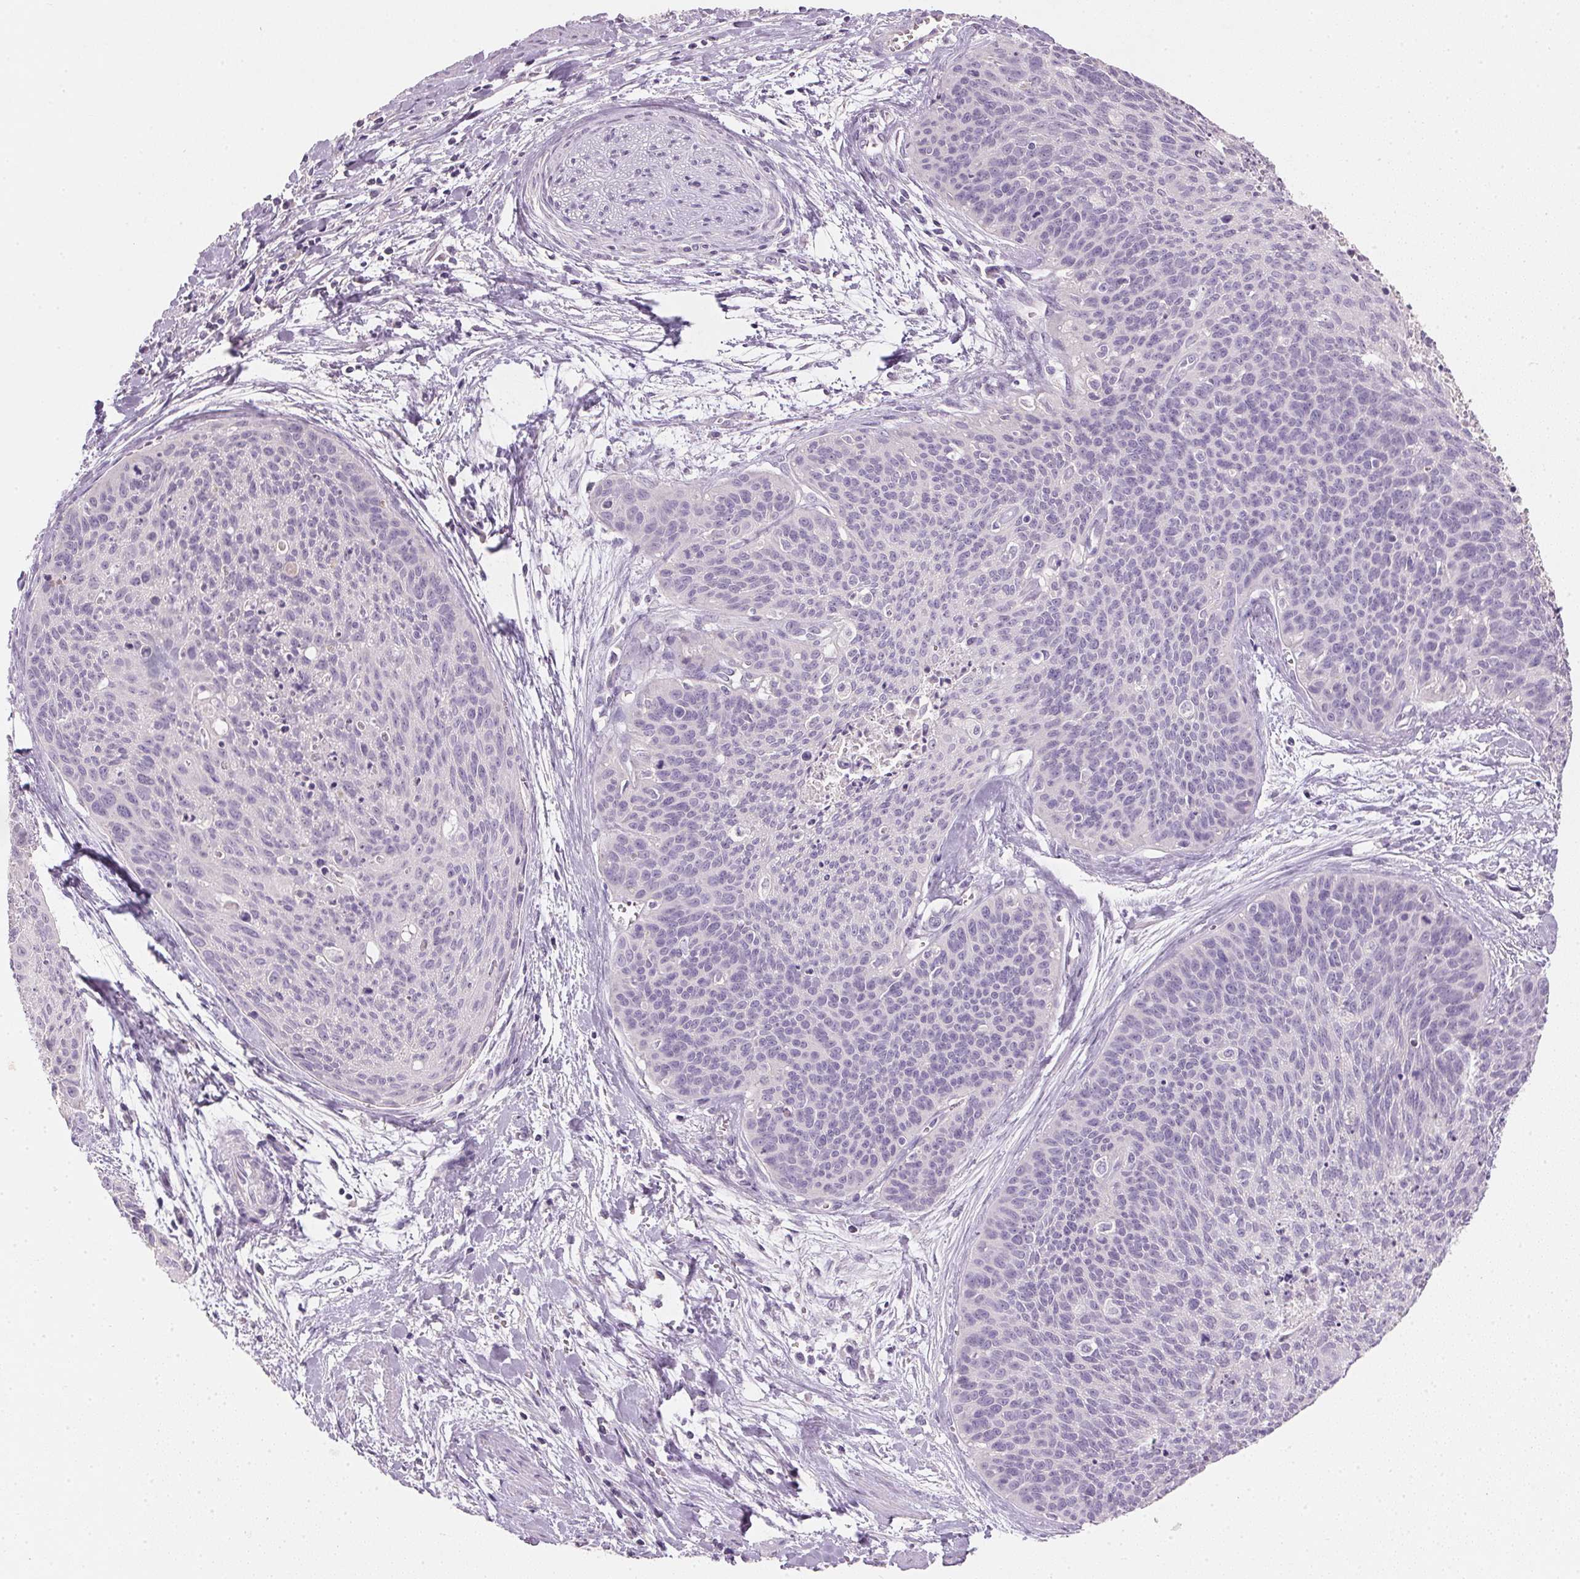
{"staining": {"intensity": "negative", "quantity": "none", "location": "none"}, "tissue": "cervical cancer", "cell_type": "Tumor cells", "image_type": "cancer", "snomed": [{"axis": "morphology", "description": "Squamous cell carcinoma, NOS"}, {"axis": "topography", "description": "Cervix"}], "caption": "This photomicrograph is of cervical cancer (squamous cell carcinoma) stained with immunohistochemistry (IHC) to label a protein in brown with the nuclei are counter-stained blue. There is no staining in tumor cells.", "gene": "HSD17B1", "patient": {"sex": "female", "age": 55}}